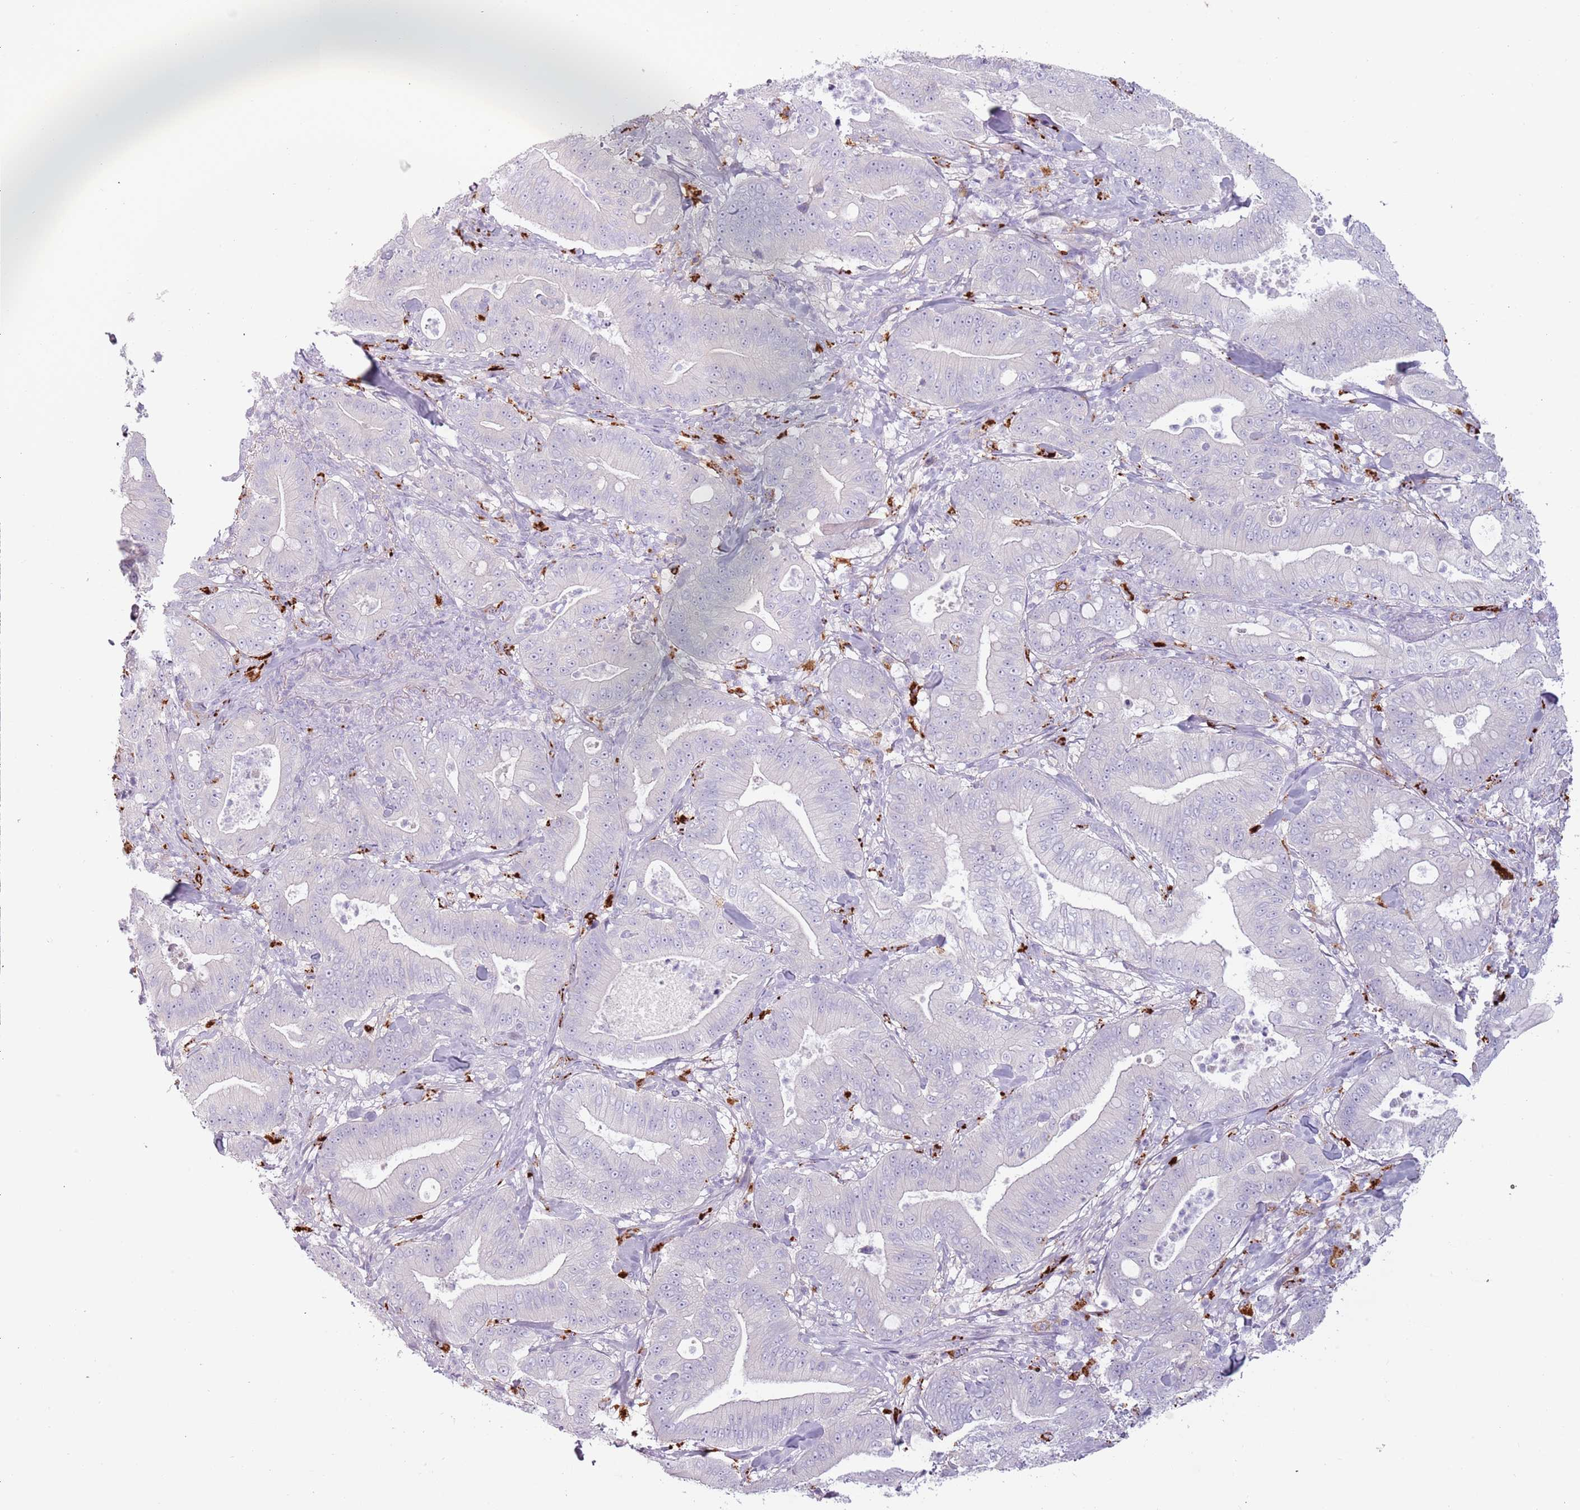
{"staining": {"intensity": "negative", "quantity": "none", "location": "none"}, "tissue": "pancreatic cancer", "cell_type": "Tumor cells", "image_type": "cancer", "snomed": [{"axis": "morphology", "description": "Adenocarcinoma, NOS"}, {"axis": "topography", "description": "Pancreas"}], "caption": "The IHC histopathology image has no significant staining in tumor cells of adenocarcinoma (pancreatic) tissue.", "gene": "NWD2", "patient": {"sex": "male", "age": 71}}